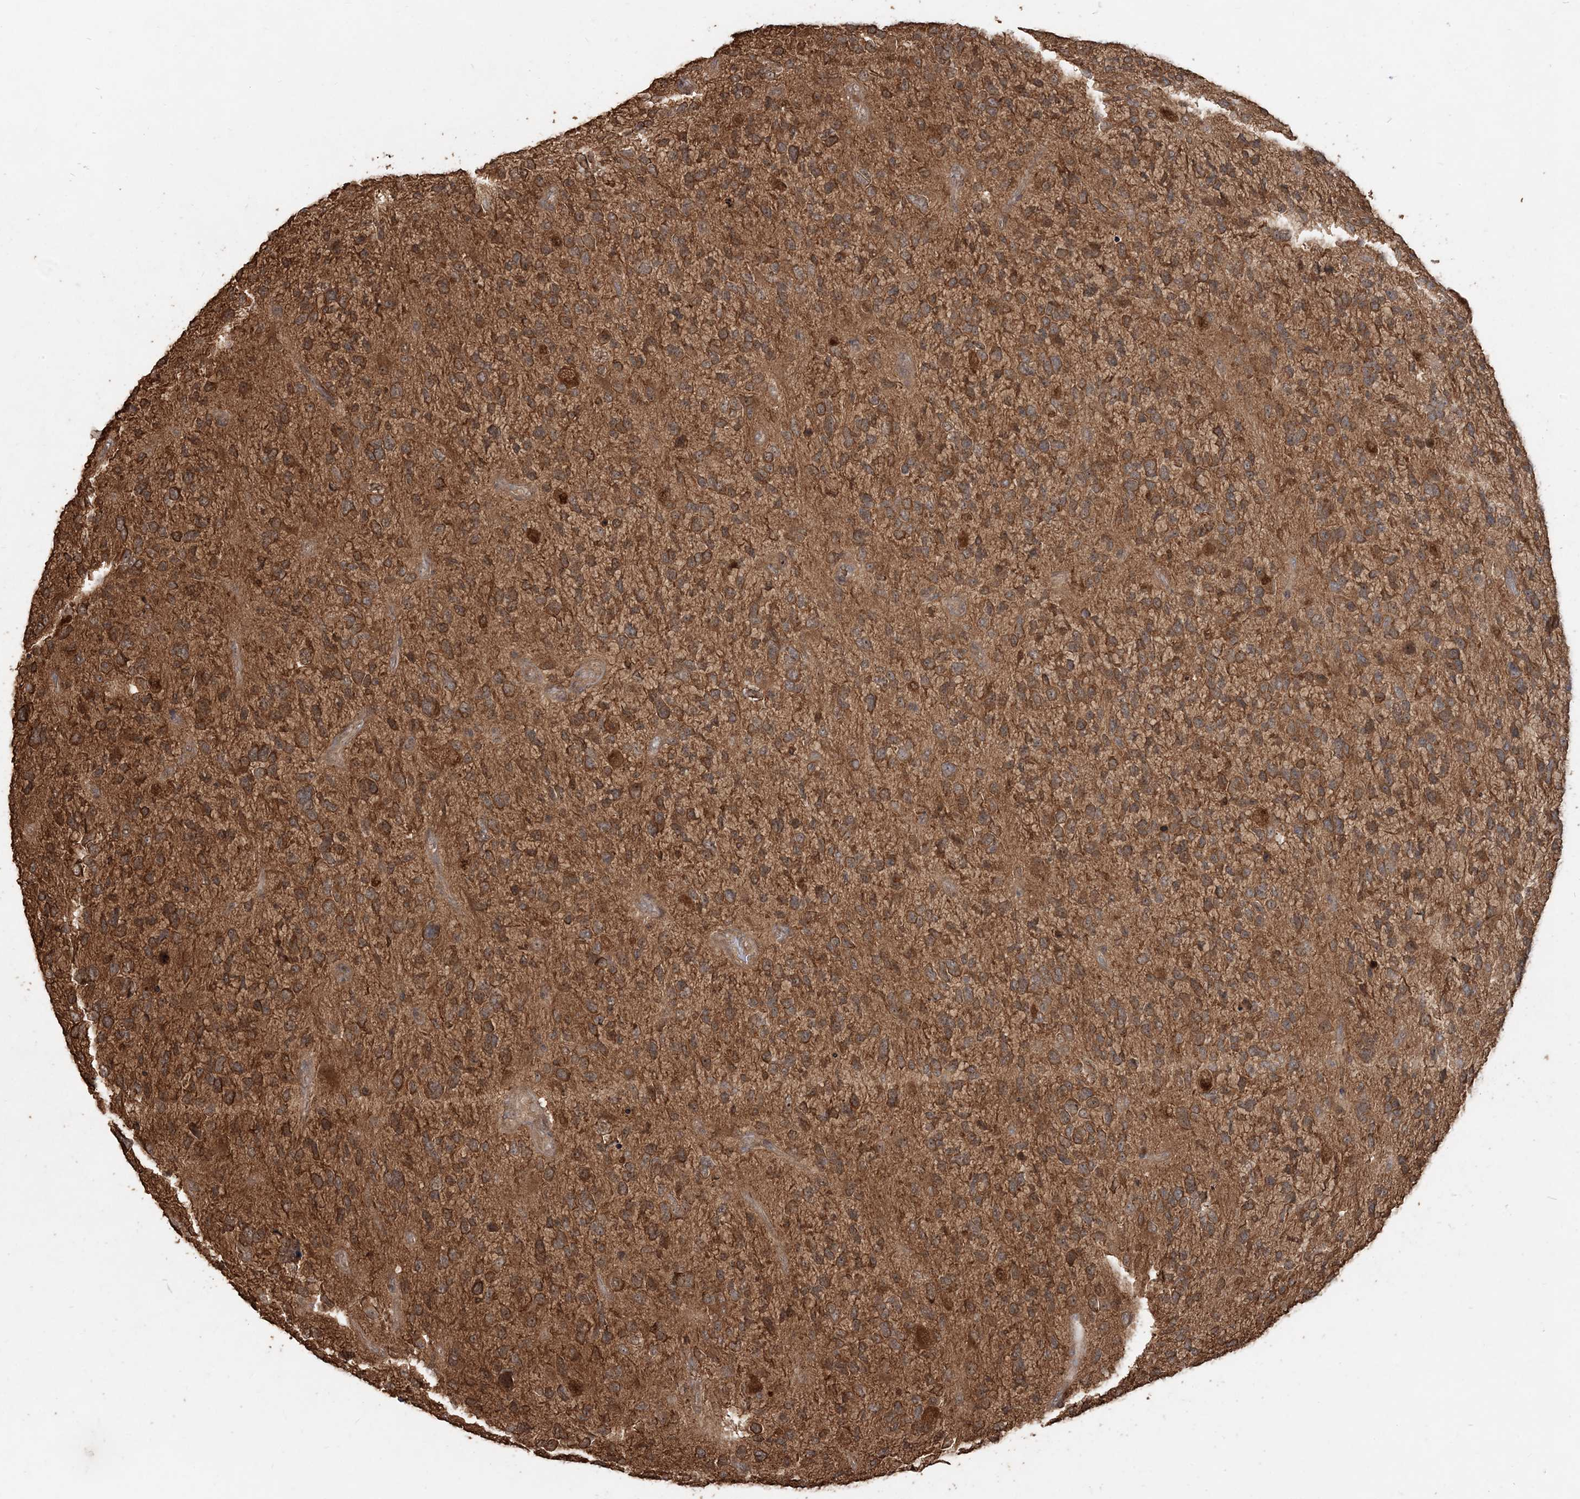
{"staining": {"intensity": "moderate", "quantity": ">75%", "location": "cytoplasmic/membranous"}, "tissue": "glioma", "cell_type": "Tumor cells", "image_type": "cancer", "snomed": [{"axis": "morphology", "description": "Glioma, malignant, High grade"}, {"axis": "topography", "description": "Brain"}], "caption": "Glioma stained with IHC demonstrates moderate cytoplasmic/membranous staining in approximately >75% of tumor cells. The staining was performed using DAB (3,3'-diaminobenzidine), with brown indicating positive protein expression. Nuclei are stained blue with hematoxylin.", "gene": "CAB39", "patient": {"sex": "female", "age": 58}}